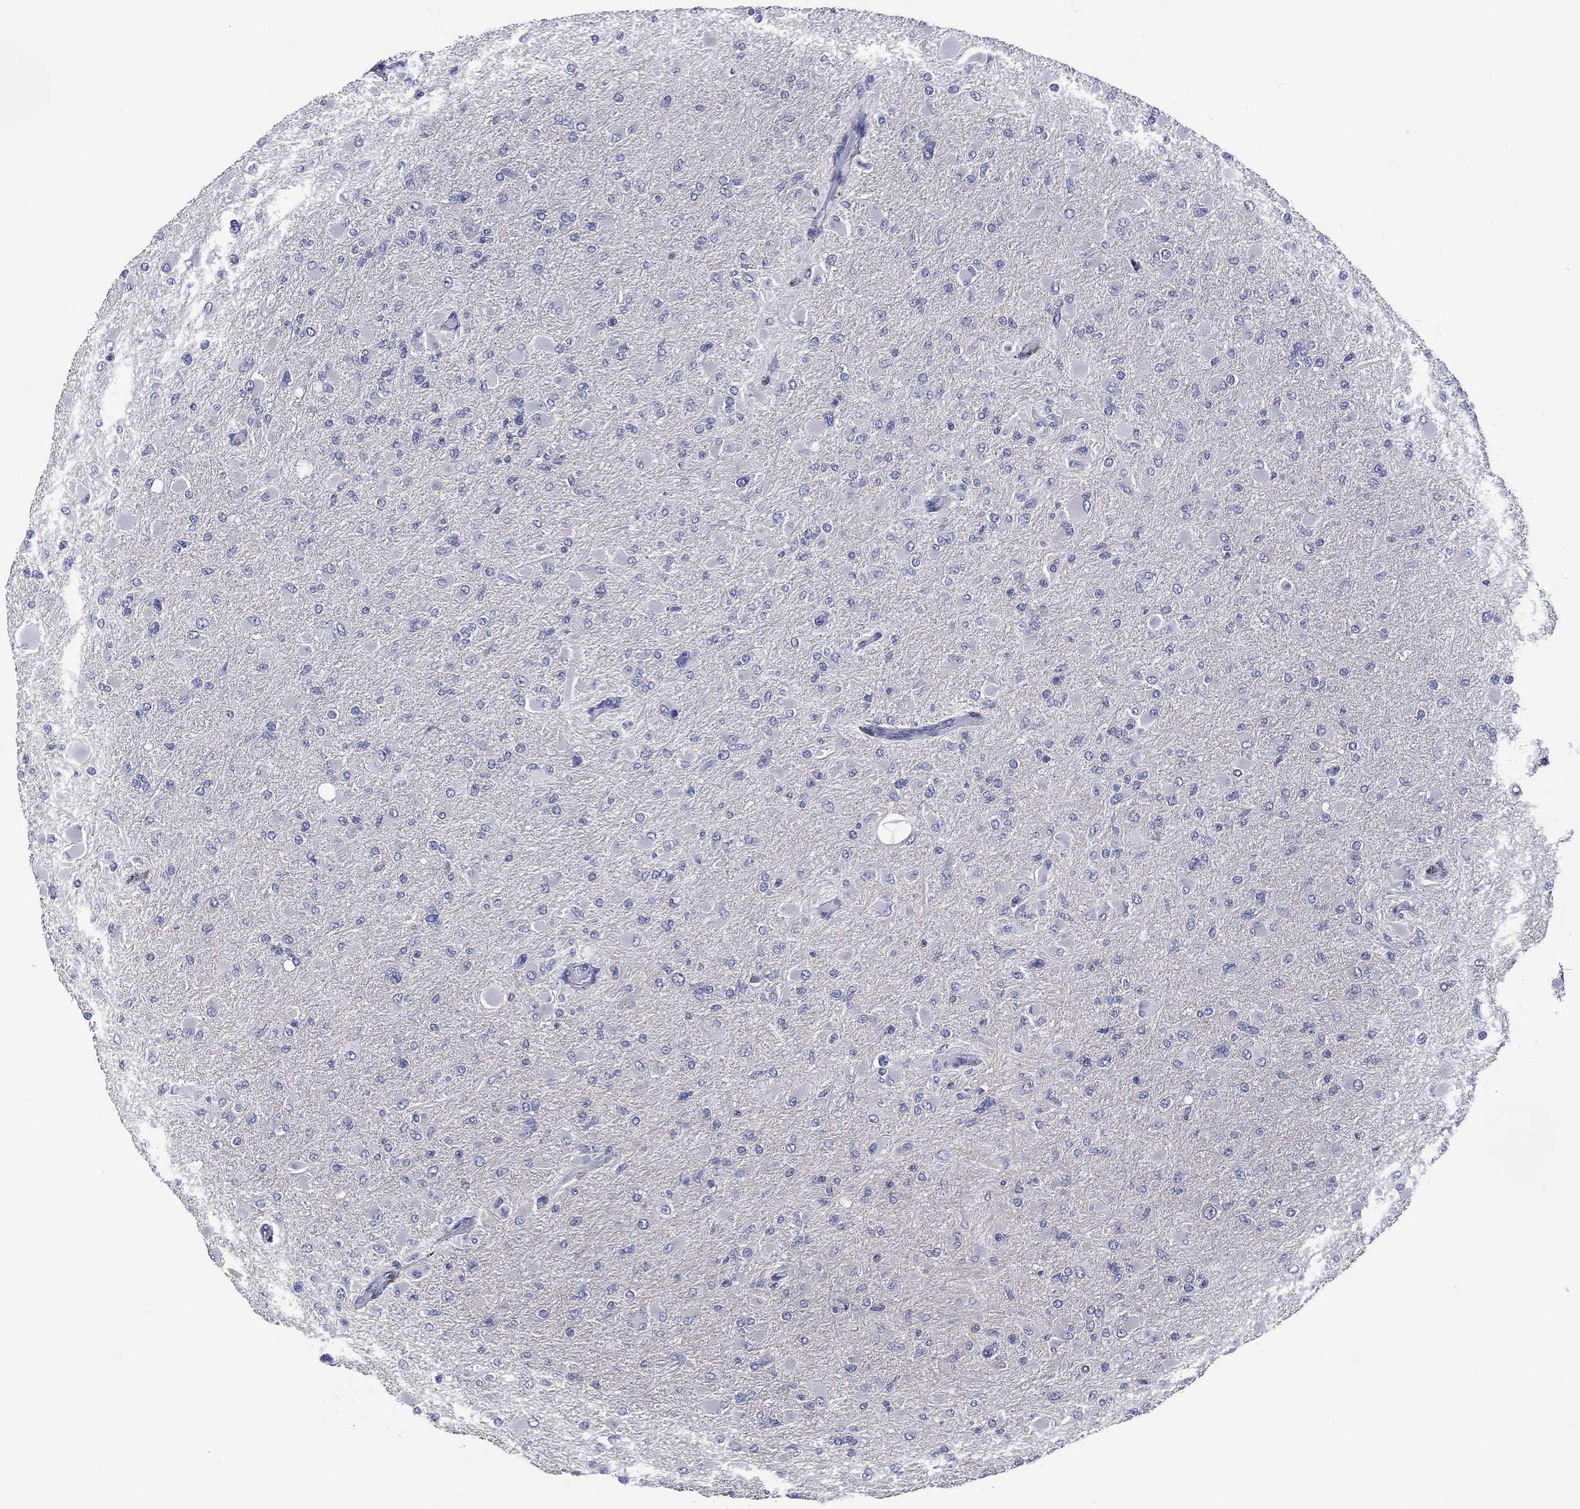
{"staining": {"intensity": "negative", "quantity": "none", "location": "none"}, "tissue": "glioma", "cell_type": "Tumor cells", "image_type": "cancer", "snomed": [{"axis": "morphology", "description": "Glioma, malignant, High grade"}, {"axis": "topography", "description": "Cerebral cortex"}], "caption": "Malignant high-grade glioma stained for a protein using IHC exhibits no expression tumor cells.", "gene": "USP26", "patient": {"sex": "female", "age": 36}}